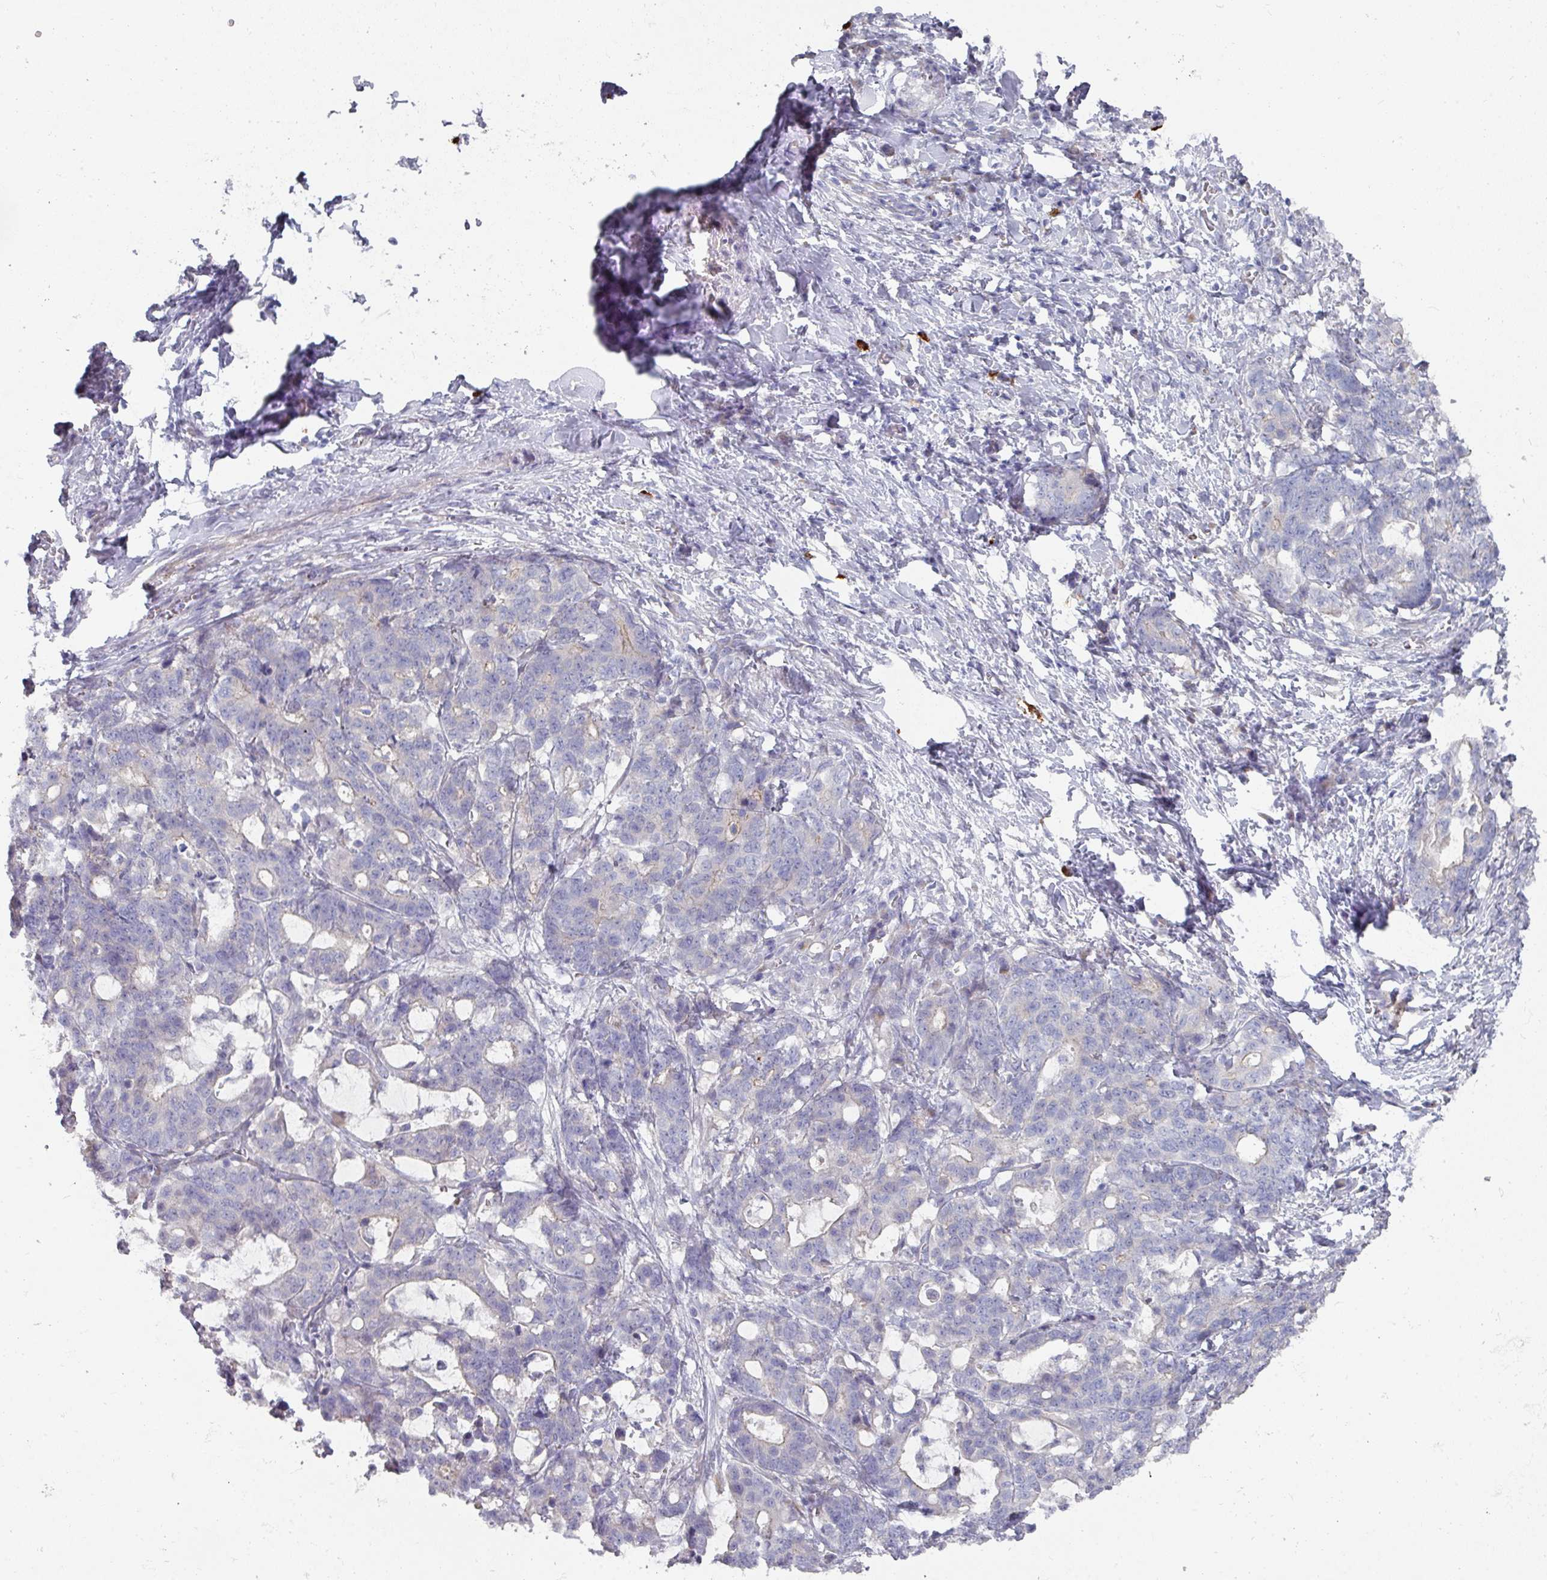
{"staining": {"intensity": "negative", "quantity": "none", "location": "none"}, "tissue": "stomach cancer", "cell_type": "Tumor cells", "image_type": "cancer", "snomed": [{"axis": "morphology", "description": "Normal tissue, NOS"}, {"axis": "morphology", "description": "Adenocarcinoma, NOS"}, {"axis": "topography", "description": "Stomach"}], "caption": "Tumor cells show no significant protein staining in stomach cancer (adenocarcinoma). (Immunohistochemistry (ihc), brightfield microscopy, high magnification).", "gene": "NT5C1A", "patient": {"sex": "female", "age": 64}}